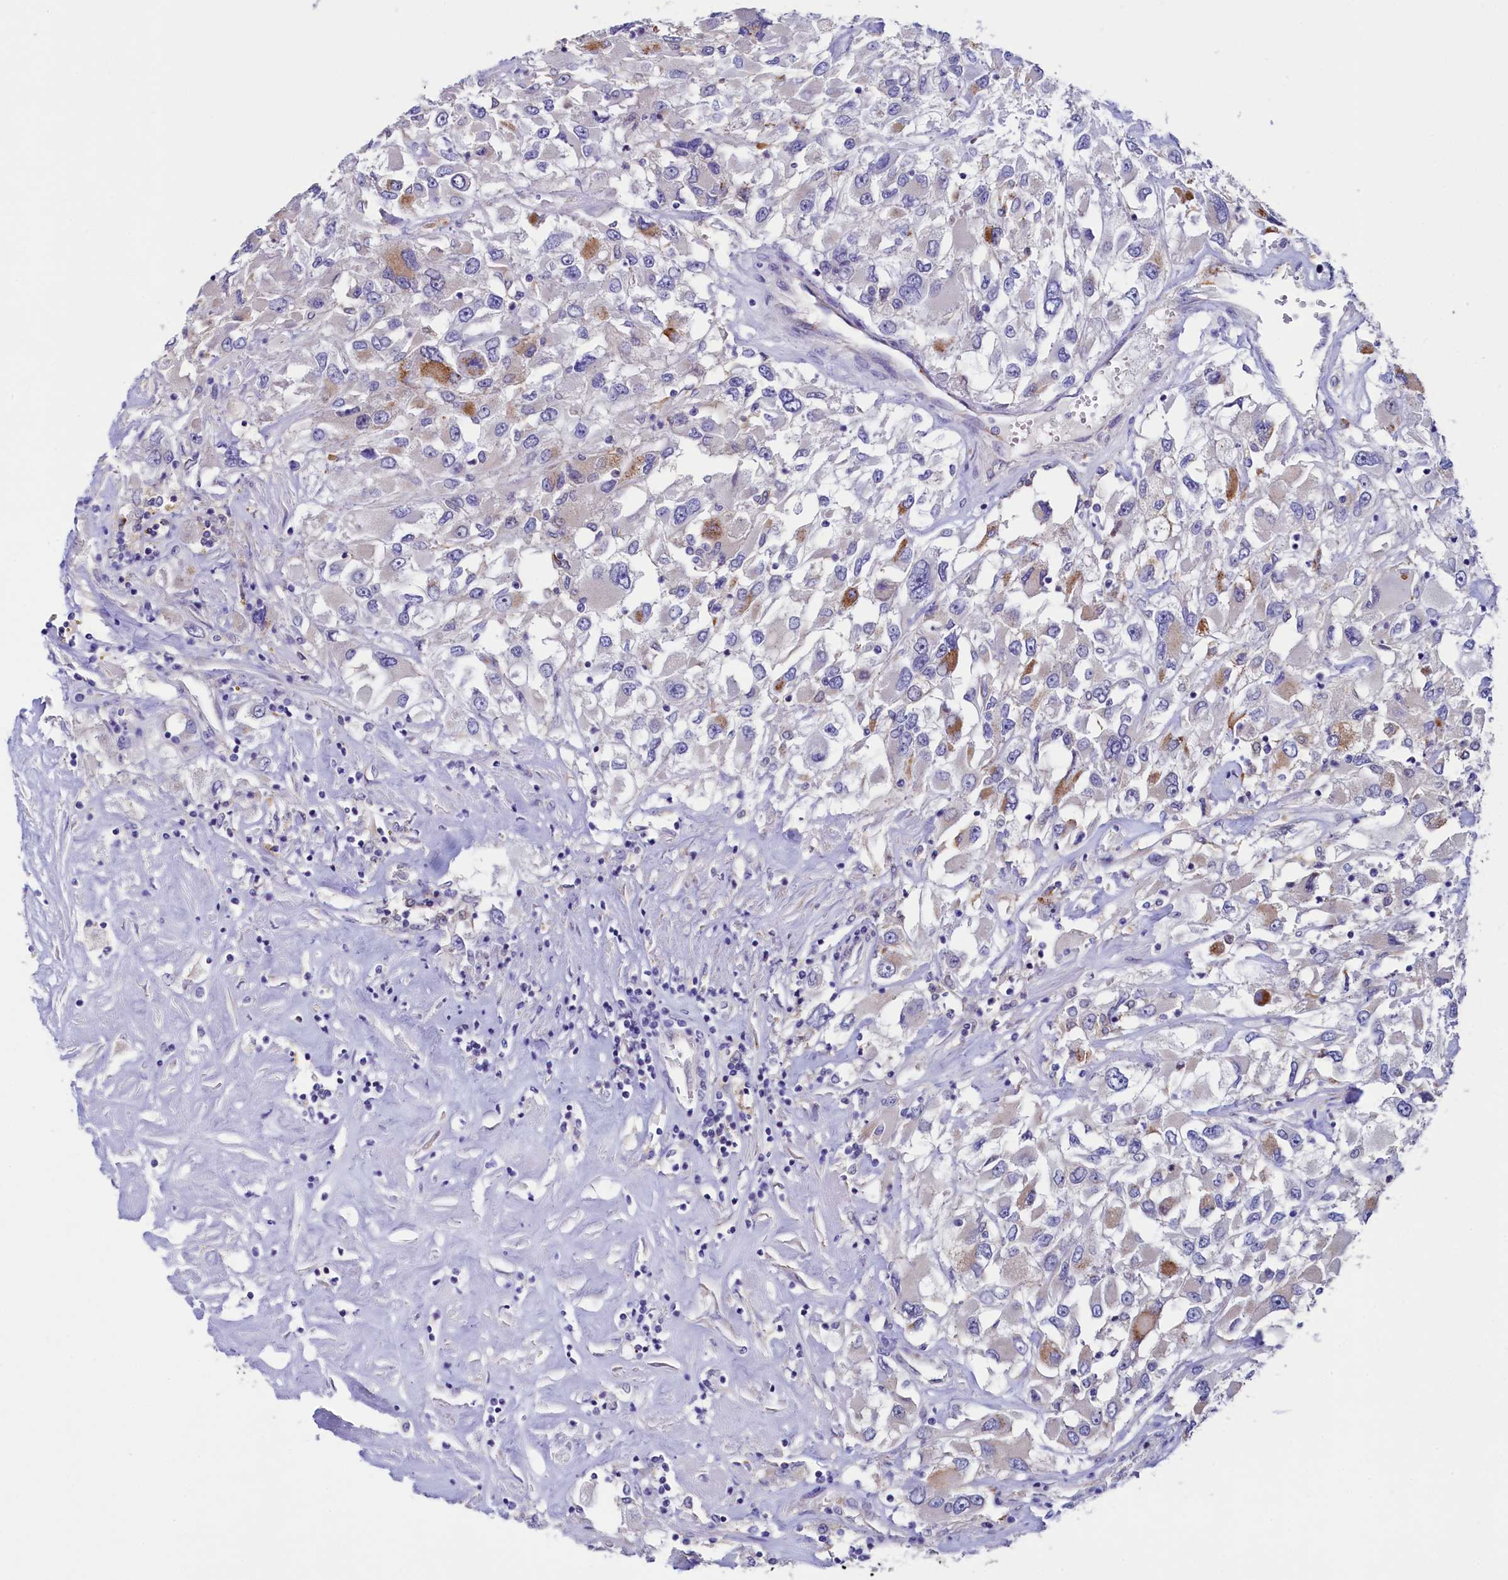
{"staining": {"intensity": "weak", "quantity": "<25%", "location": "cytoplasmic/membranous"}, "tissue": "renal cancer", "cell_type": "Tumor cells", "image_type": "cancer", "snomed": [{"axis": "morphology", "description": "Adenocarcinoma, NOS"}, {"axis": "topography", "description": "Kidney"}], "caption": "DAB (3,3'-diaminobenzidine) immunohistochemical staining of human renal cancer (adenocarcinoma) shows no significant positivity in tumor cells. The staining was performed using DAB to visualize the protein expression in brown, while the nuclei were stained in blue with hematoxylin (Magnification: 20x).", "gene": "FLYWCH2", "patient": {"sex": "female", "age": 52}}